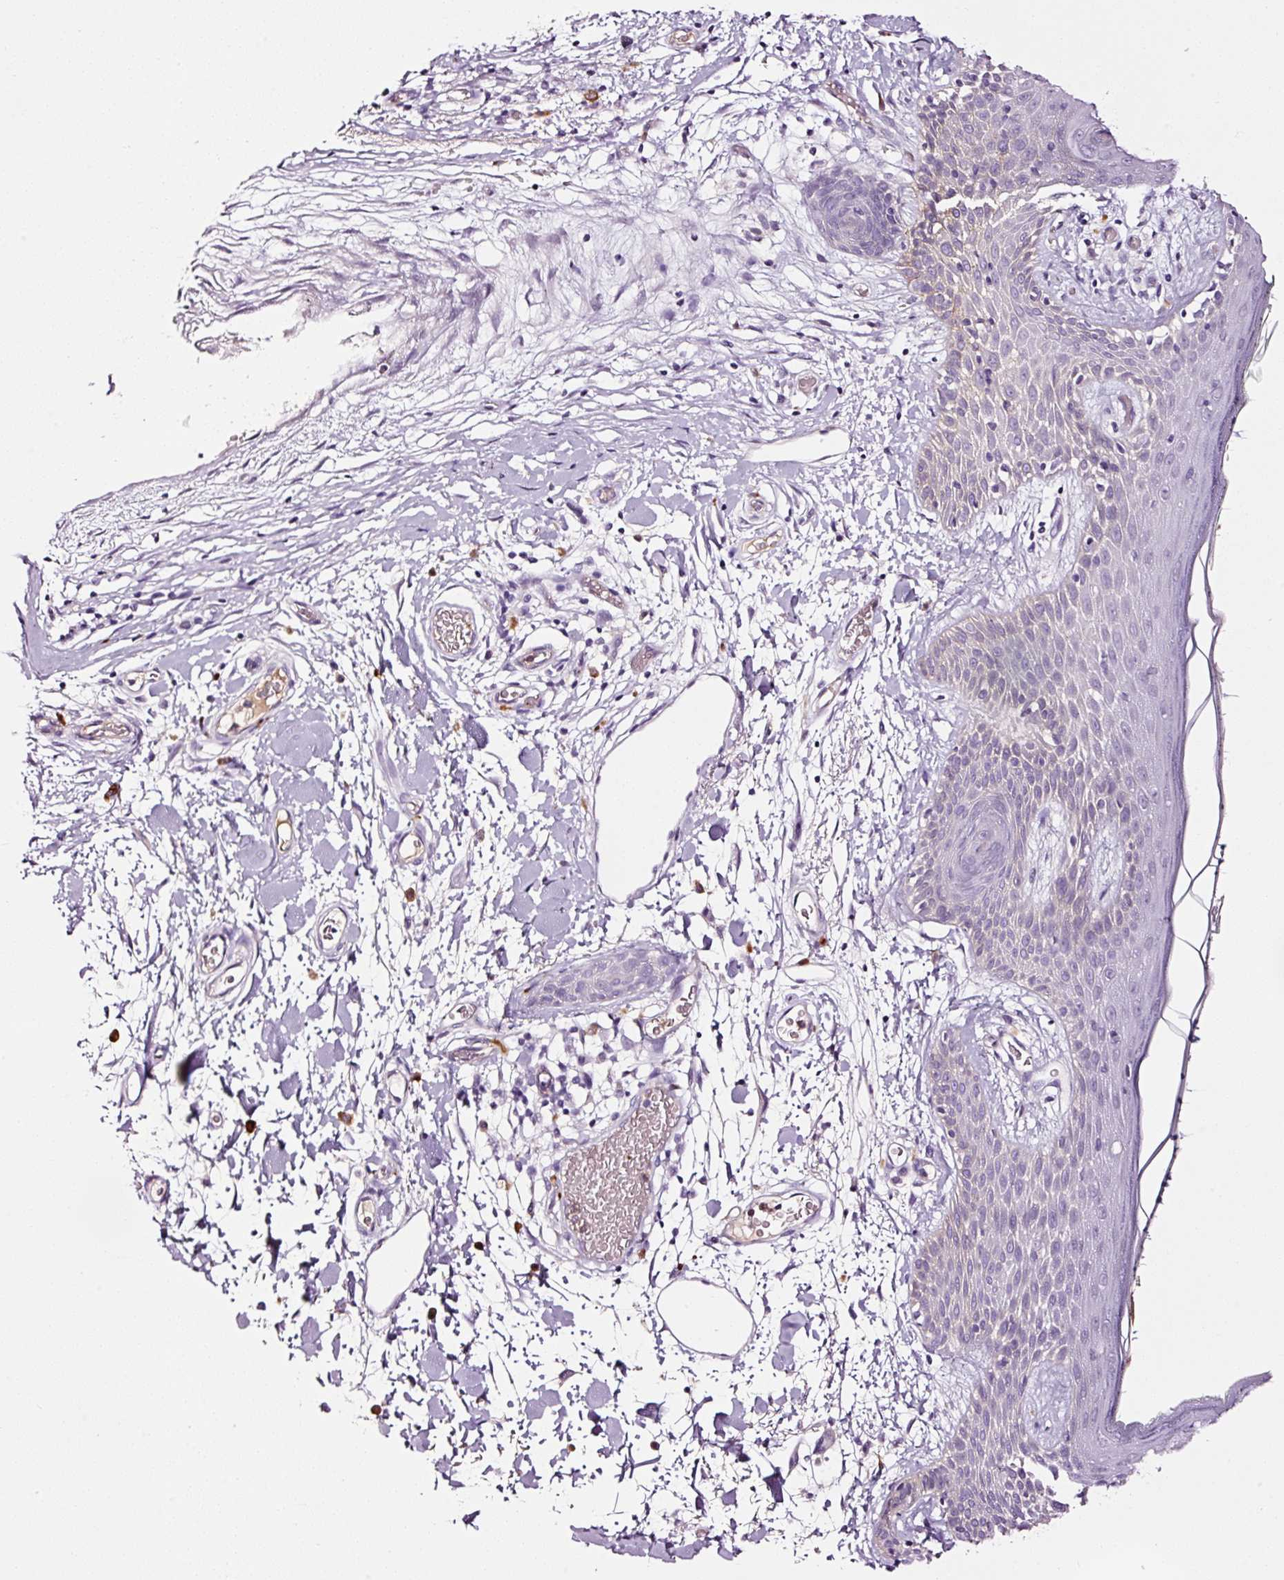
{"staining": {"intensity": "negative", "quantity": "none", "location": "none"}, "tissue": "skin", "cell_type": "Fibroblasts", "image_type": "normal", "snomed": [{"axis": "morphology", "description": "Normal tissue, NOS"}, {"axis": "topography", "description": "Skin"}], "caption": "Photomicrograph shows no protein staining in fibroblasts of benign skin.", "gene": "ABCB4", "patient": {"sex": "male", "age": 79}}